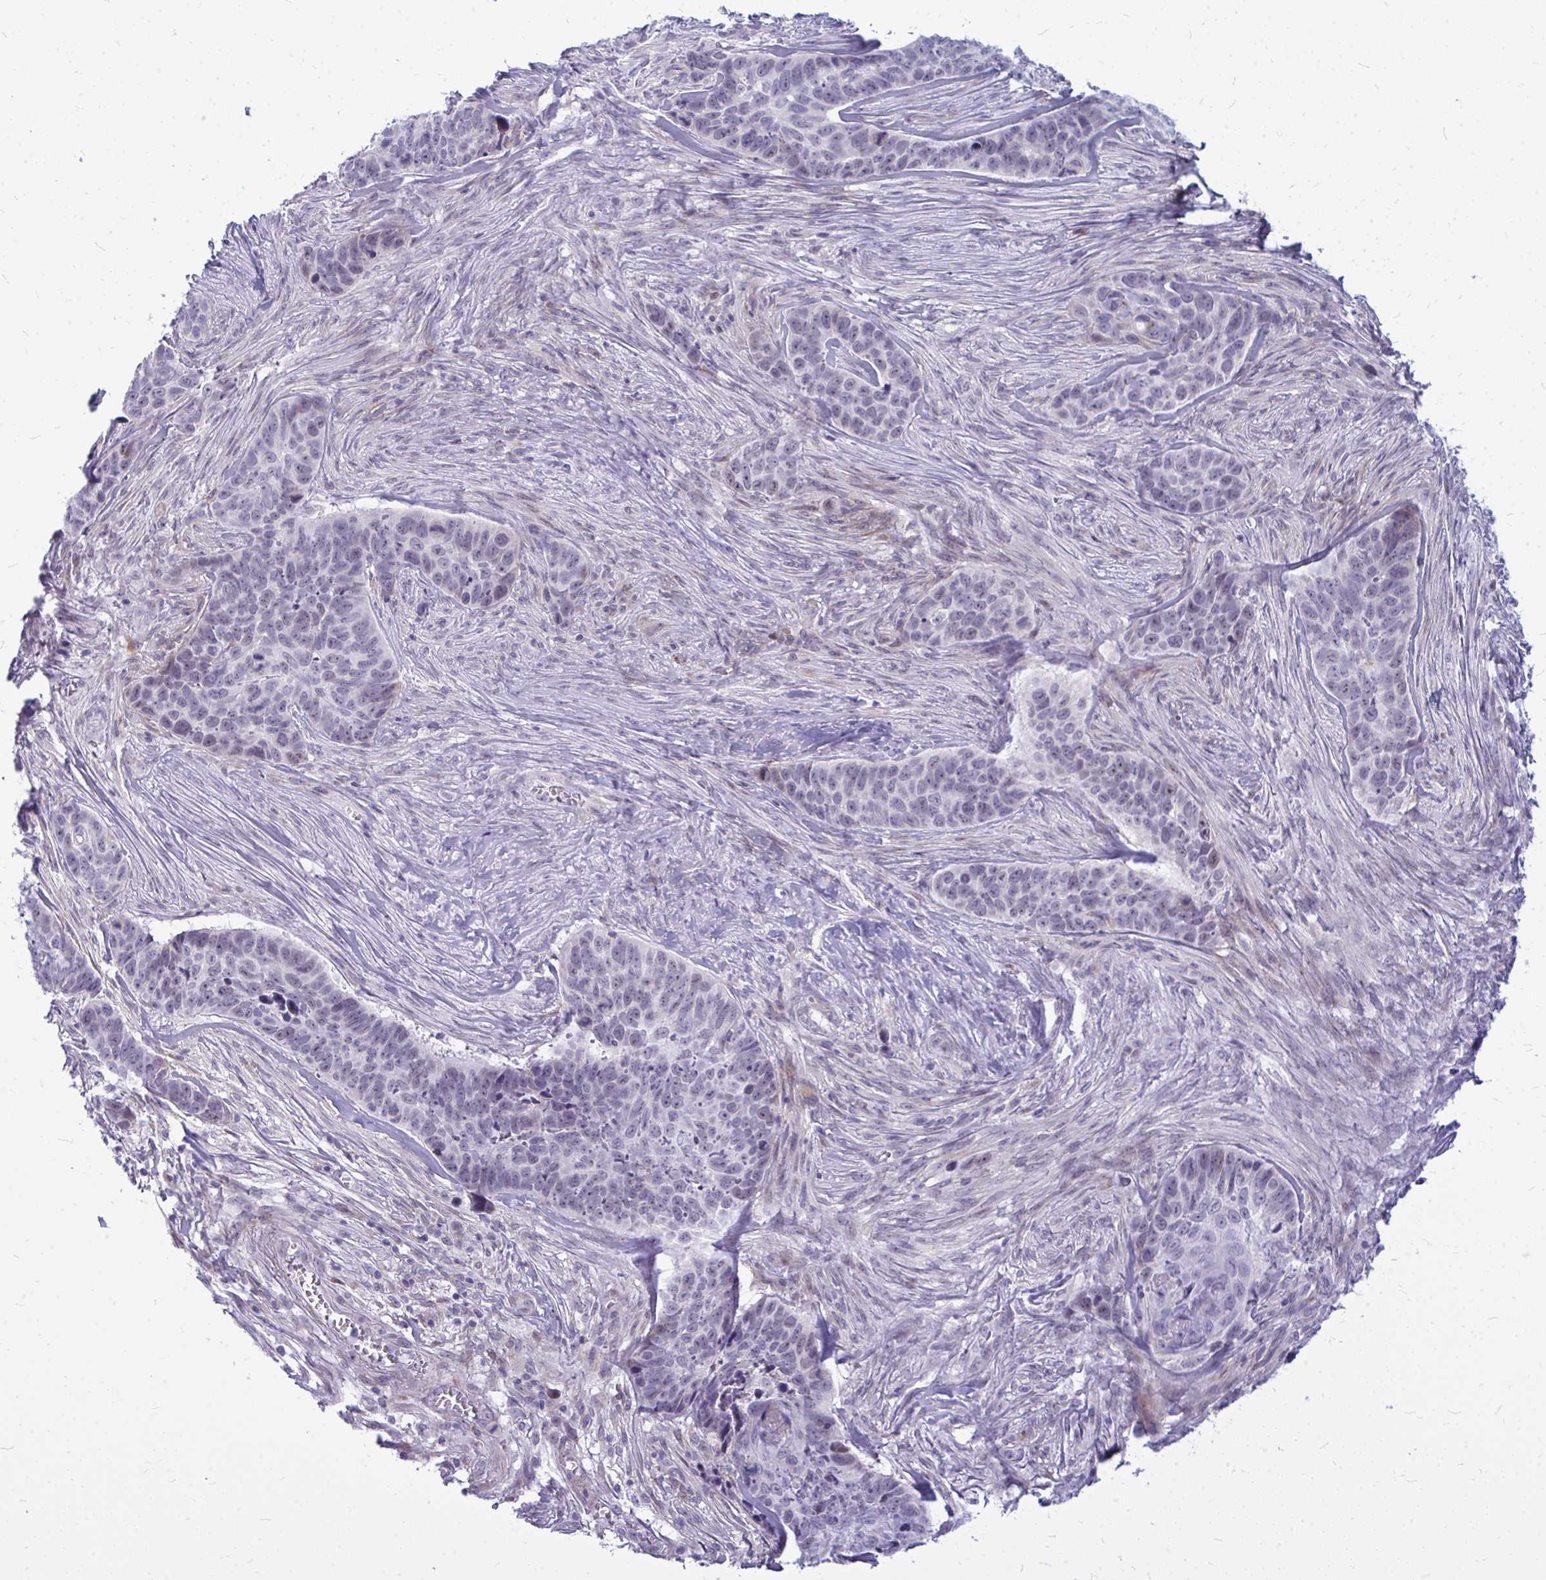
{"staining": {"intensity": "weak", "quantity": "<25%", "location": "nuclear"}, "tissue": "skin cancer", "cell_type": "Tumor cells", "image_type": "cancer", "snomed": [{"axis": "morphology", "description": "Basal cell carcinoma"}, {"axis": "topography", "description": "Skin"}], "caption": "Tumor cells show no significant staining in basal cell carcinoma (skin).", "gene": "ZSCAN25", "patient": {"sex": "female", "age": 82}}